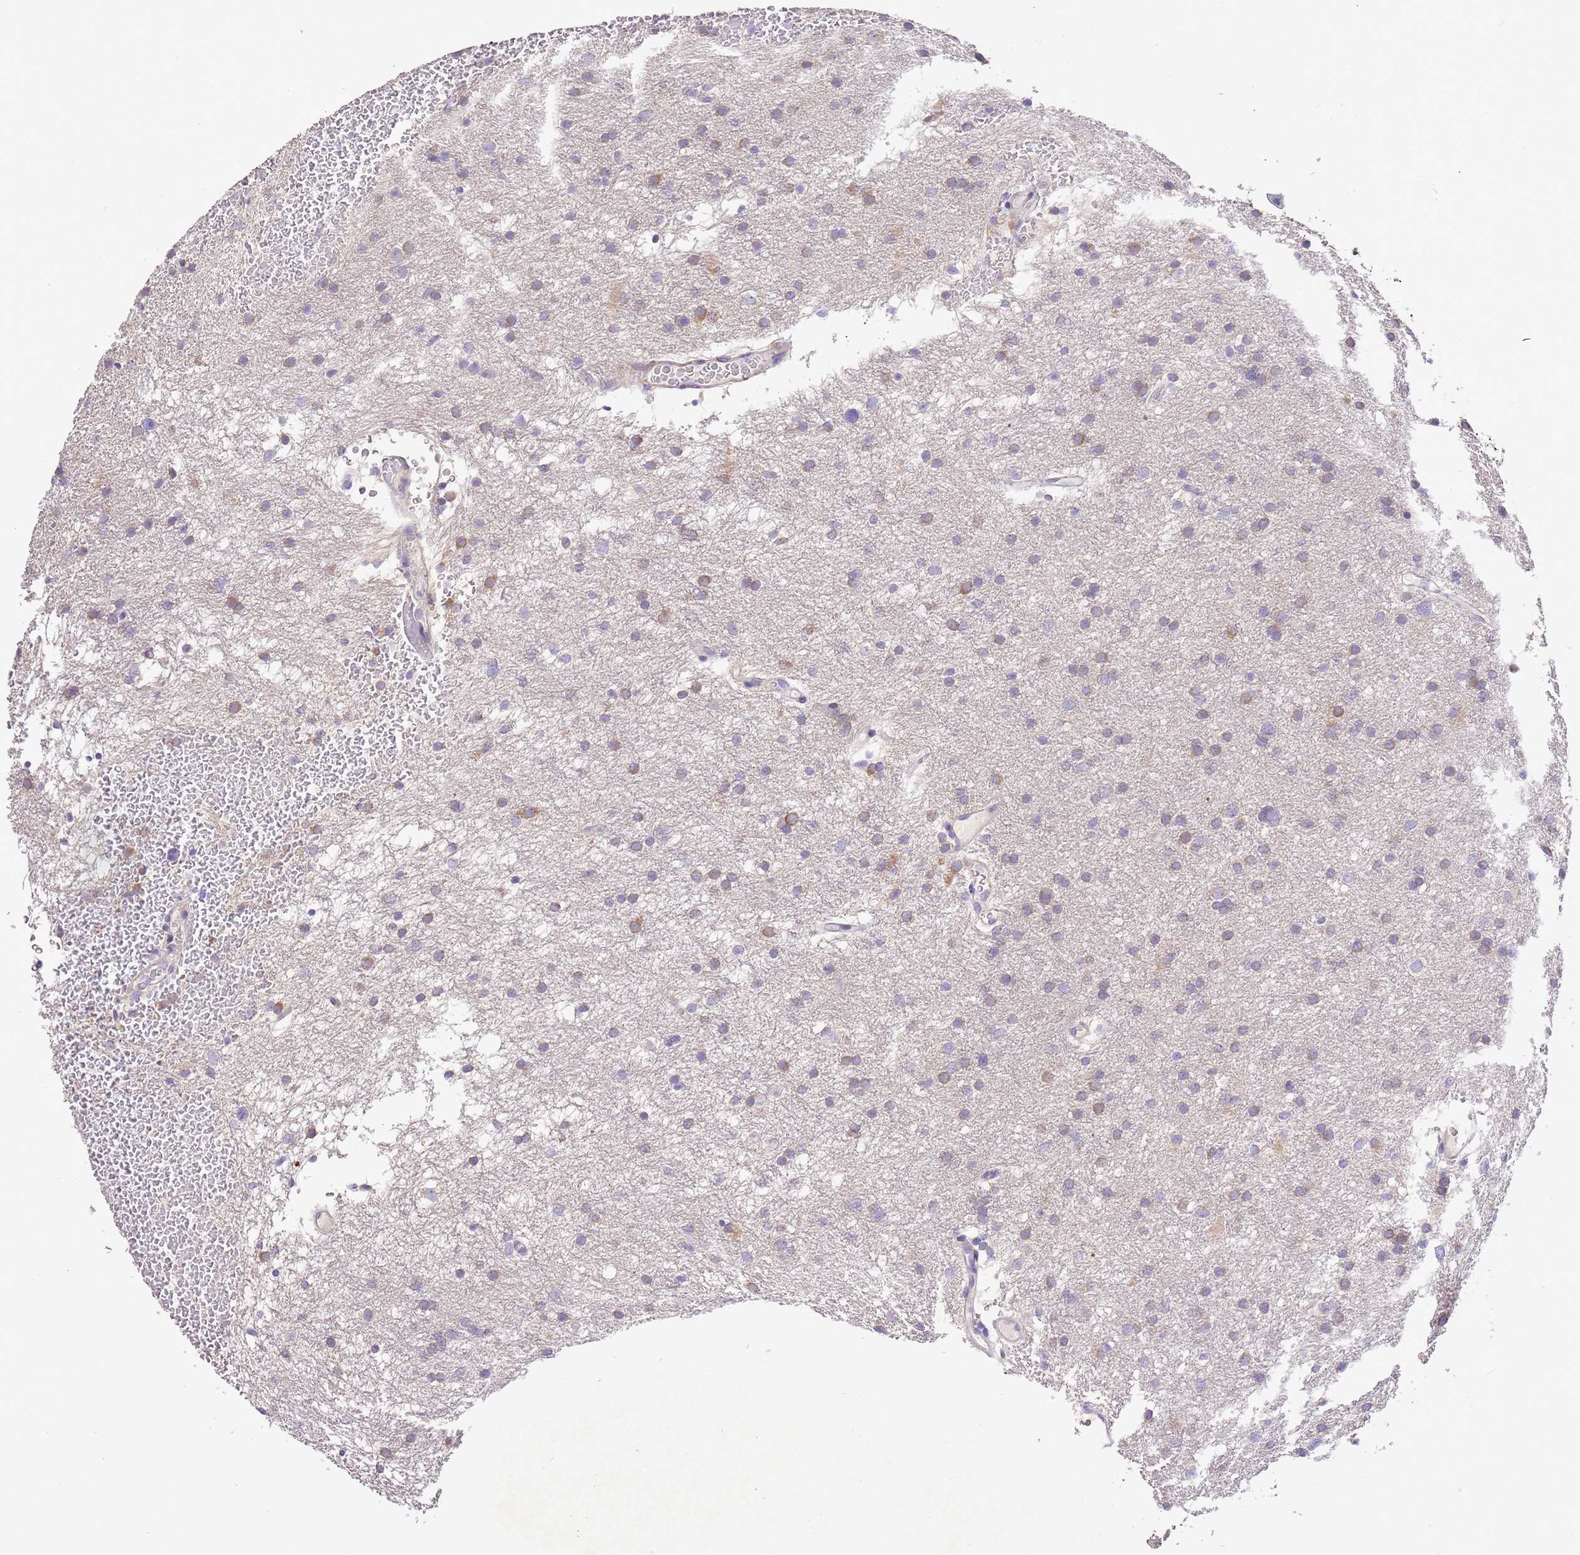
{"staining": {"intensity": "weak", "quantity": "<25%", "location": "cytoplasmic/membranous"}, "tissue": "glioma", "cell_type": "Tumor cells", "image_type": "cancer", "snomed": [{"axis": "morphology", "description": "Glioma, malignant, High grade"}, {"axis": "topography", "description": "Cerebral cortex"}], "caption": "Photomicrograph shows no protein staining in tumor cells of malignant high-grade glioma tissue.", "gene": "GLCE", "patient": {"sex": "female", "age": 36}}